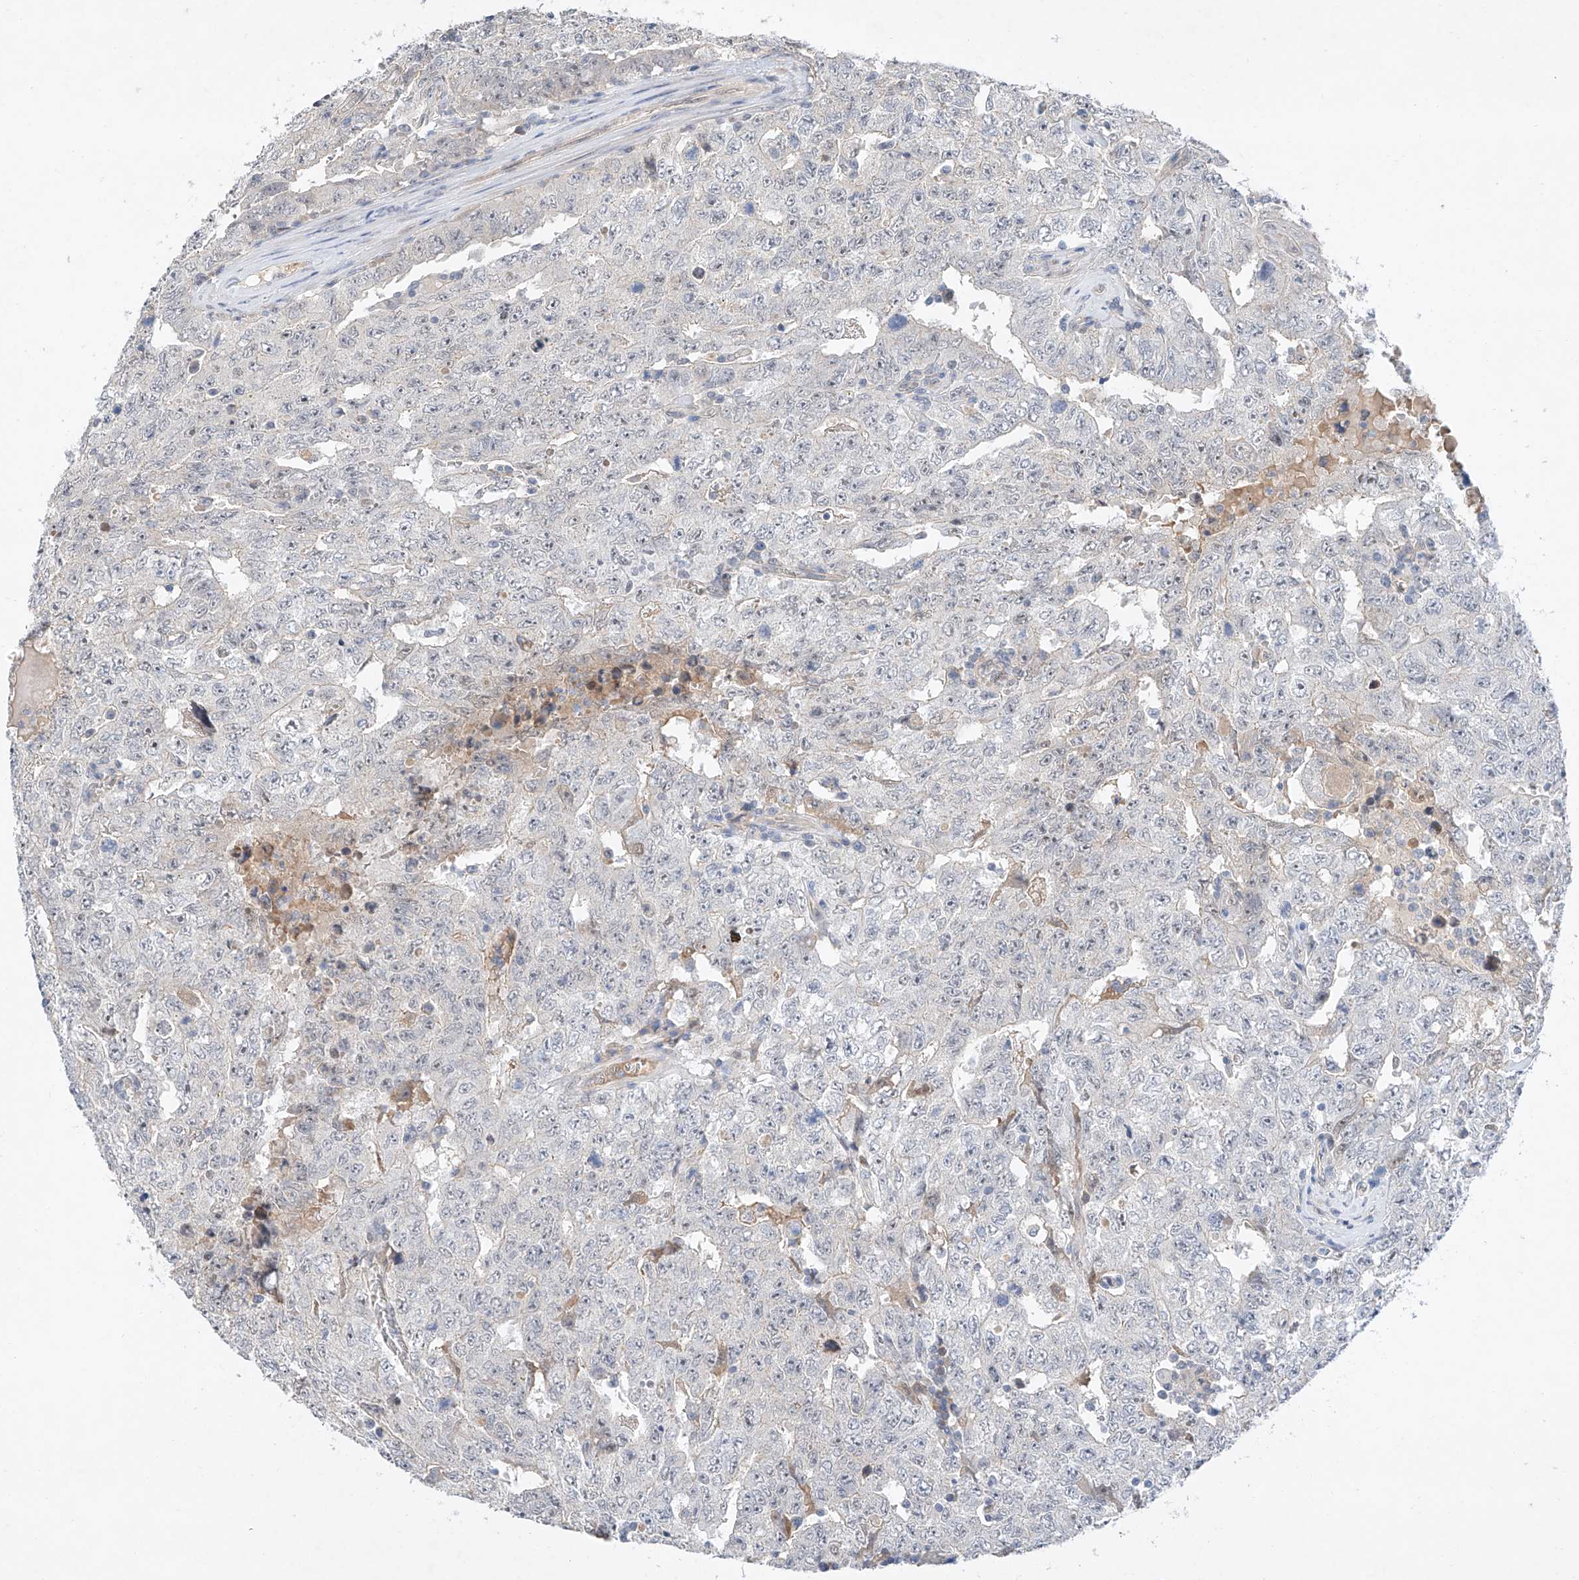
{"staining": {"intensity": "negative", "quantity": "none", "location": "none"}, "tissue": "testis cancer", "cell_type": "Tumor cells", "image_type": "cancer", "snomed": [{"axis": "morphology", "description": "Carcinoma, Embryonal, NOS"}, {"axis": "topography", "description": "Testis"}], "caption": "This is an IHC photomicrograph of testis cancer. There is no positivity in tumor cells.", "gene": "IL22RA2", "patient": {"sex": "male", "age": 26}}